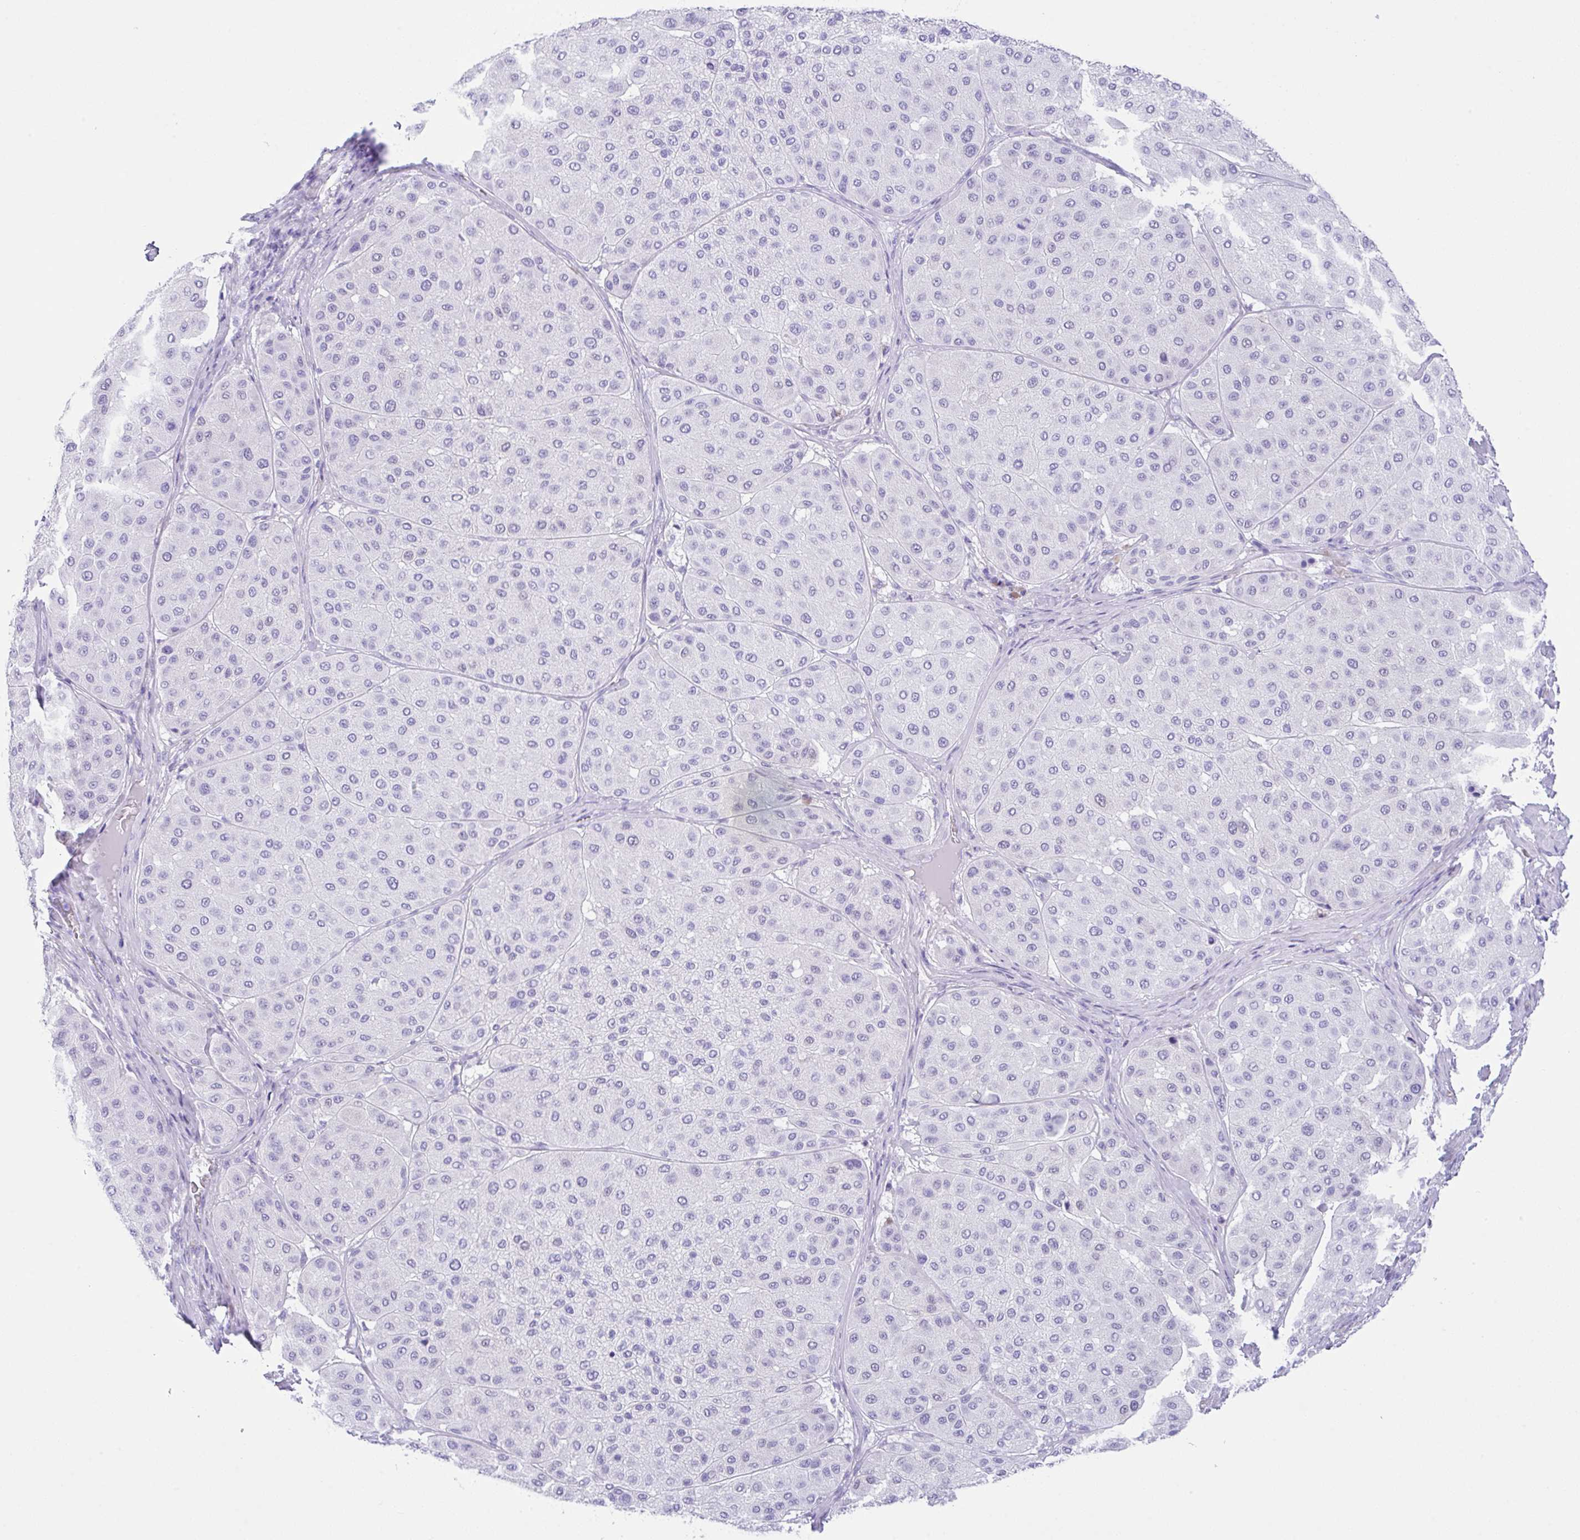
{"staining": {"intensity": "negative", "quantity": "none", "location": "none"}, "tissue": "melanoma", "cell_type": "Tumor cells", "image_type": "cancer", "snomed": [{"axis": "morphology", "description": "Malignant melanoma, Metastatic site"}, {"axis": "topography", "description": "Smooth muscle"}], "caption": "Immunohistochemistry of human malignant melanoma (metastatic site) displays no positivity in tumor cells.", "gene": "CPA1", "patient": {"sex": "male", "age": 41}}